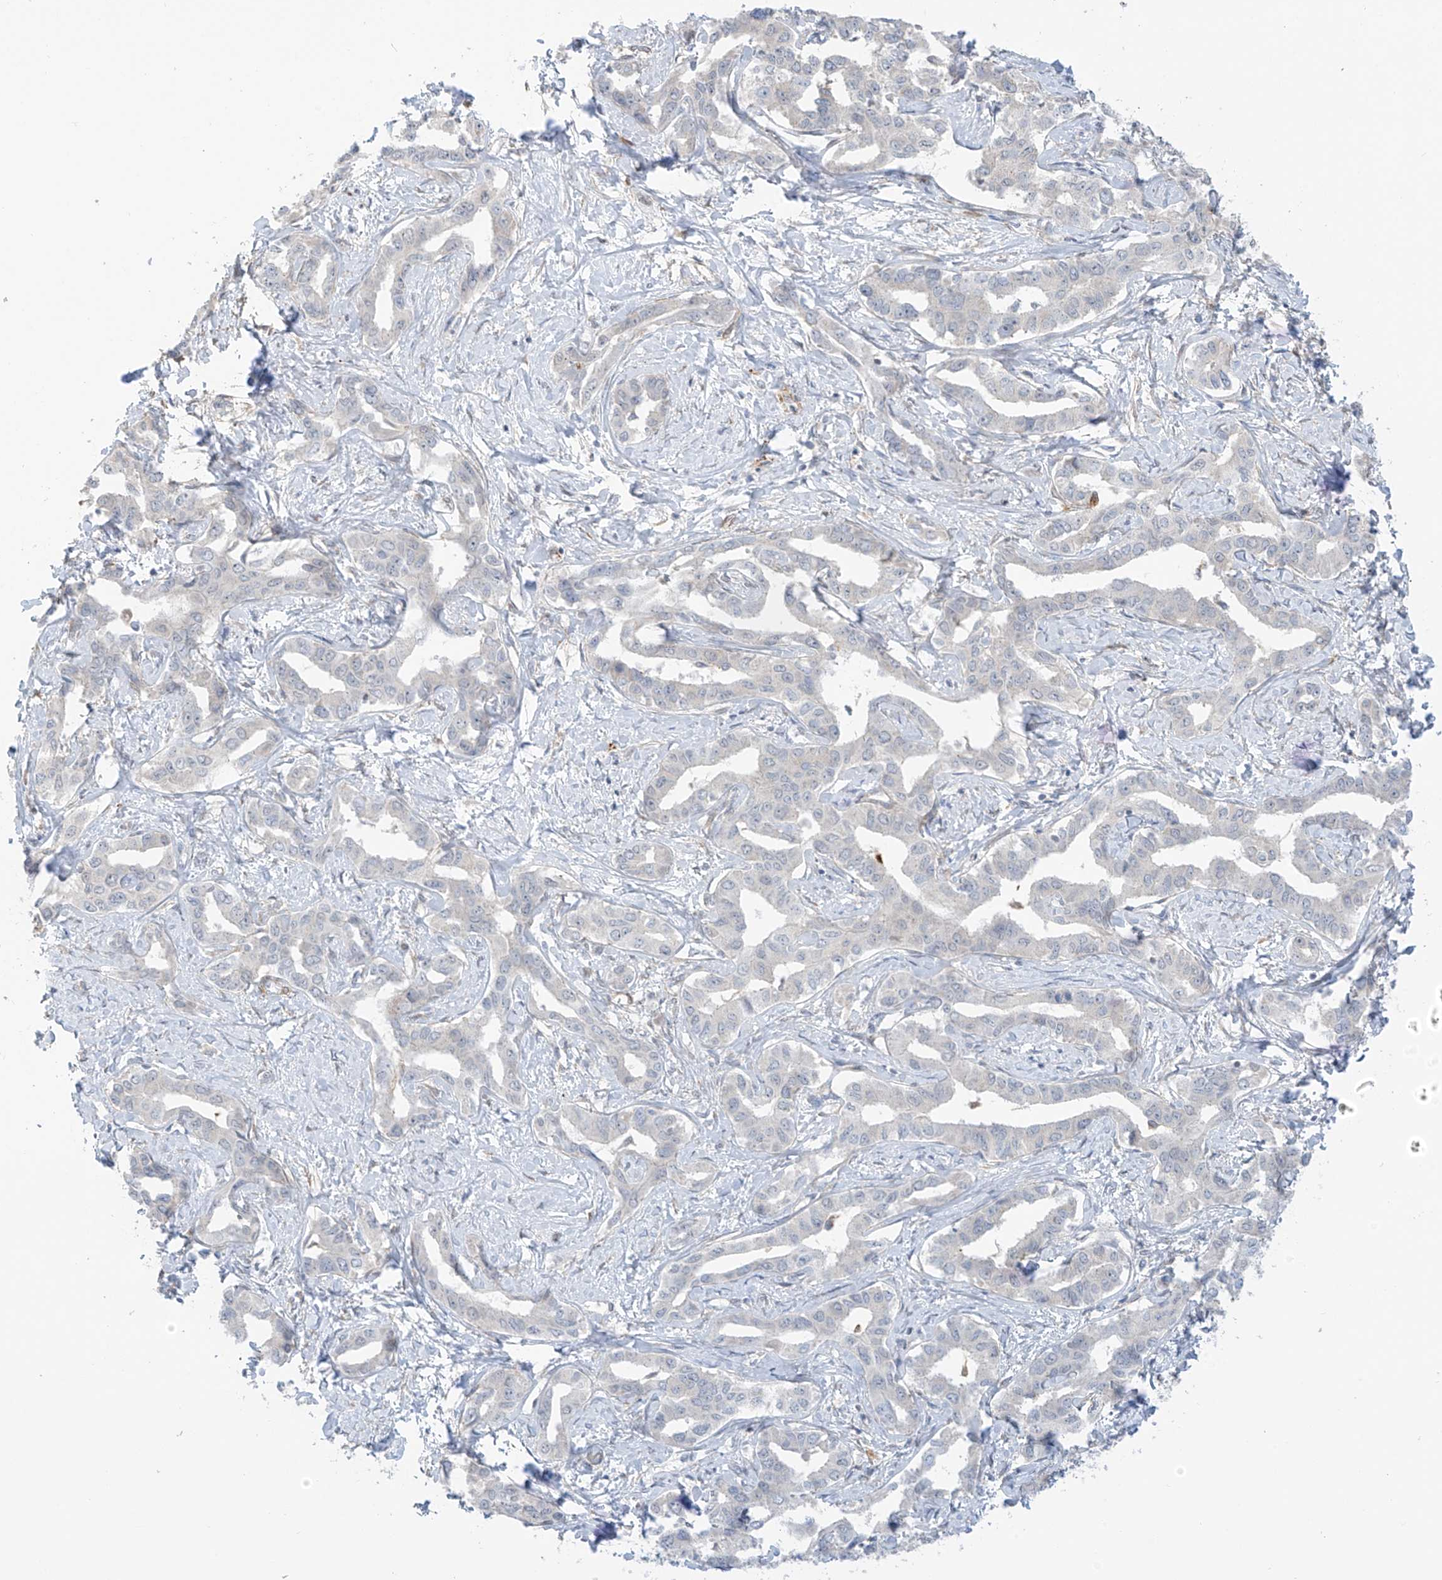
{"staining": {"intensity": "negative", "quantity": "none", "location": "none"}, "tissue": "liver cancer", "cell_type": "Tumor cells", "image_type": "cancer", "snomed": [{"axis": "morphology", "description": "Cholangiocarcinoma"}, {"axis": "topography", "description": "Liver"}], "caption": "A photomicrograph of liver cholangiocarcinoma stained for a protein displays no brown staining in tumor cells.", "gene": "HS6ST2", "patient": {"sex": "male", "age": 59}}